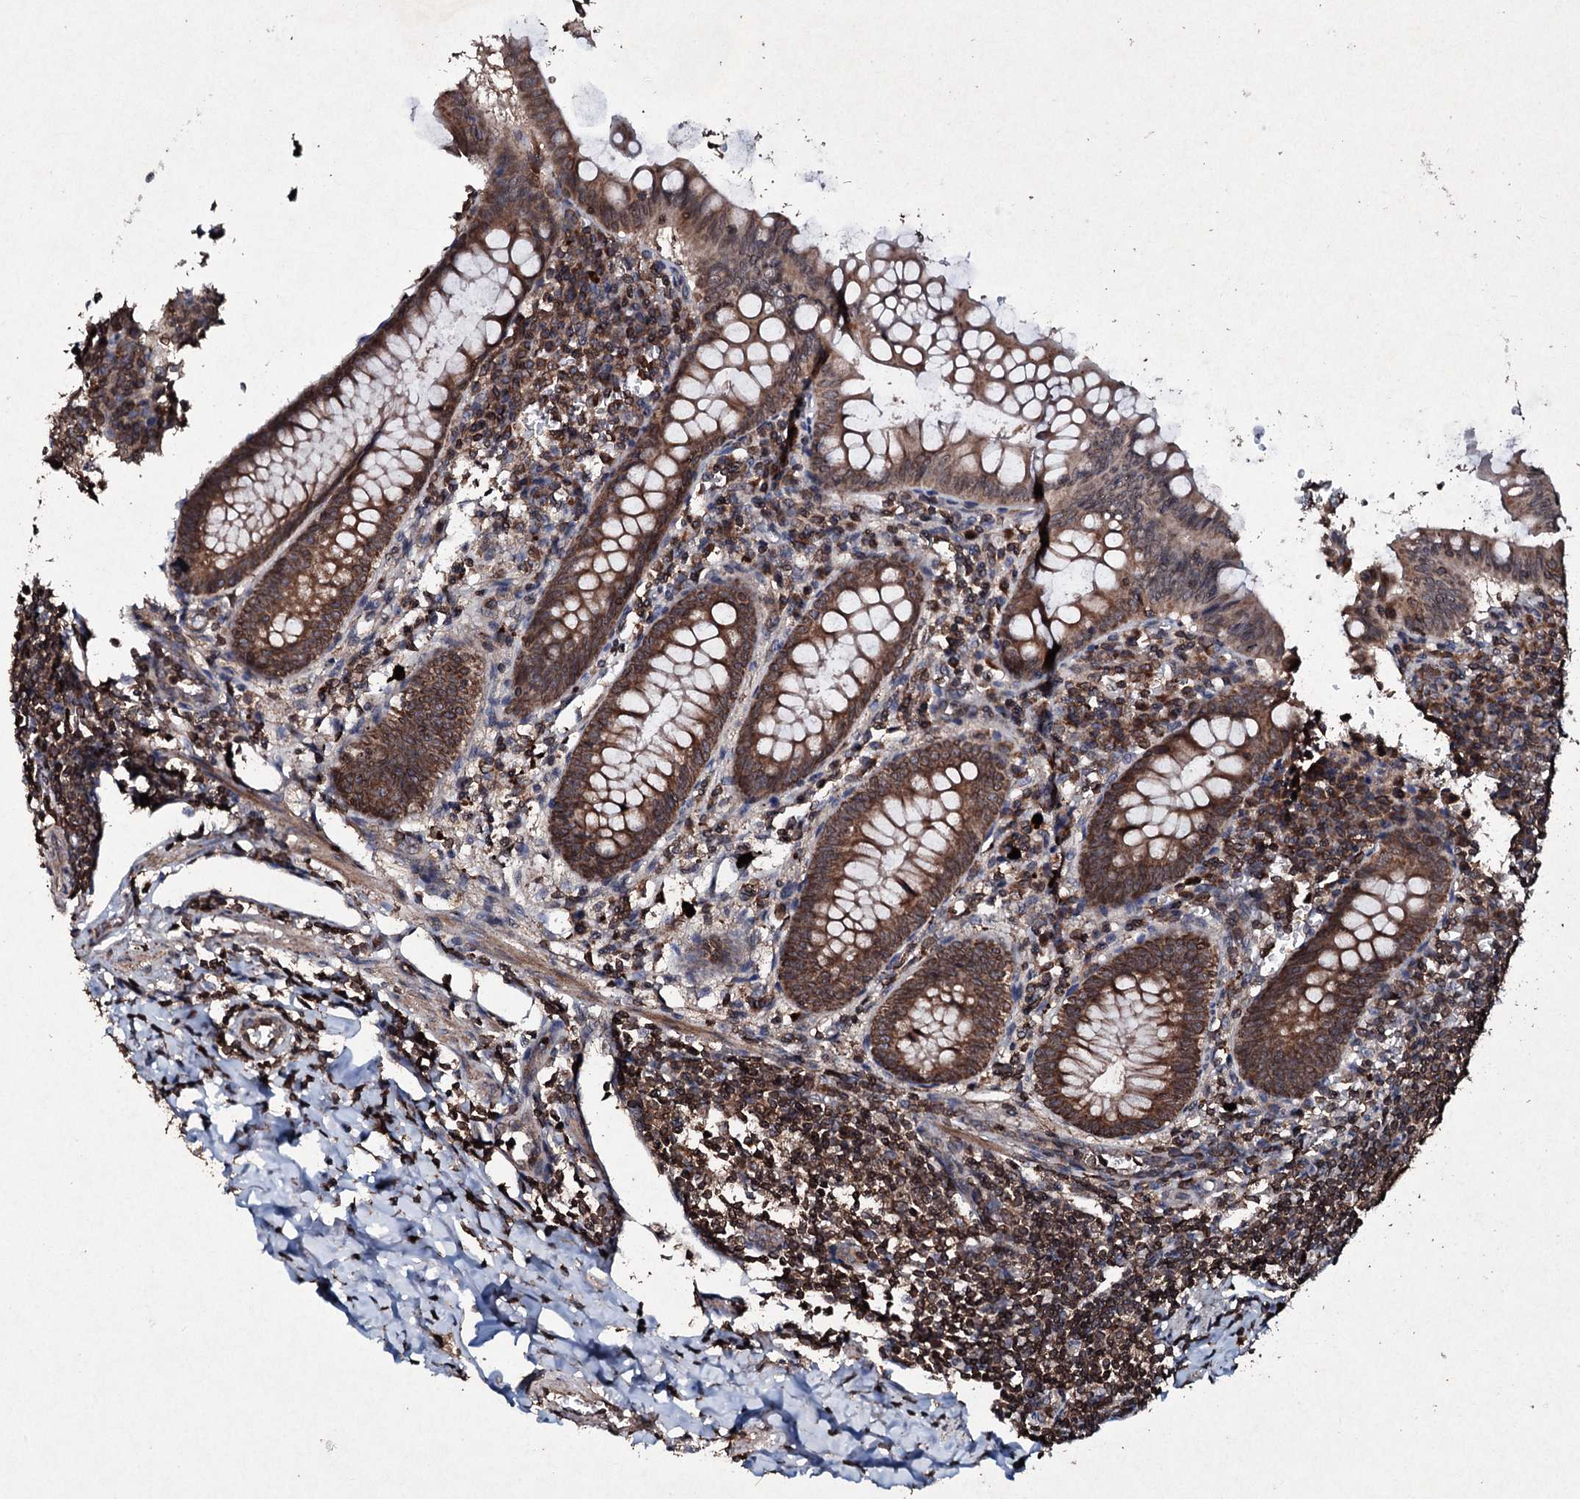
{"staining": {"intensity": "strong", "quantity": ">75%", "location": "cytoplasmic/membranous"}, "tissue": "appendix", "cell_type": "Glandular cells", "image_type": "normal", "snomed": [{"axis": "morphology", "description": "Normal tissue, NOS"}, {"axis": "topography", "description": "Appendix"}], "caption": "Appendix was stained to show a protein in brown. There is high levels of strong cytoplasmic/membranous positivity in about >75% of glandular cells. The staining is performed using DAB (3,3'-diaminobenzidine) brown chromogen to label protein expression. The nuclei are counter-stained blue using hematoxylin.", "gene": "SDHAF2", "patient": {"sex": "female", "age": 33}}